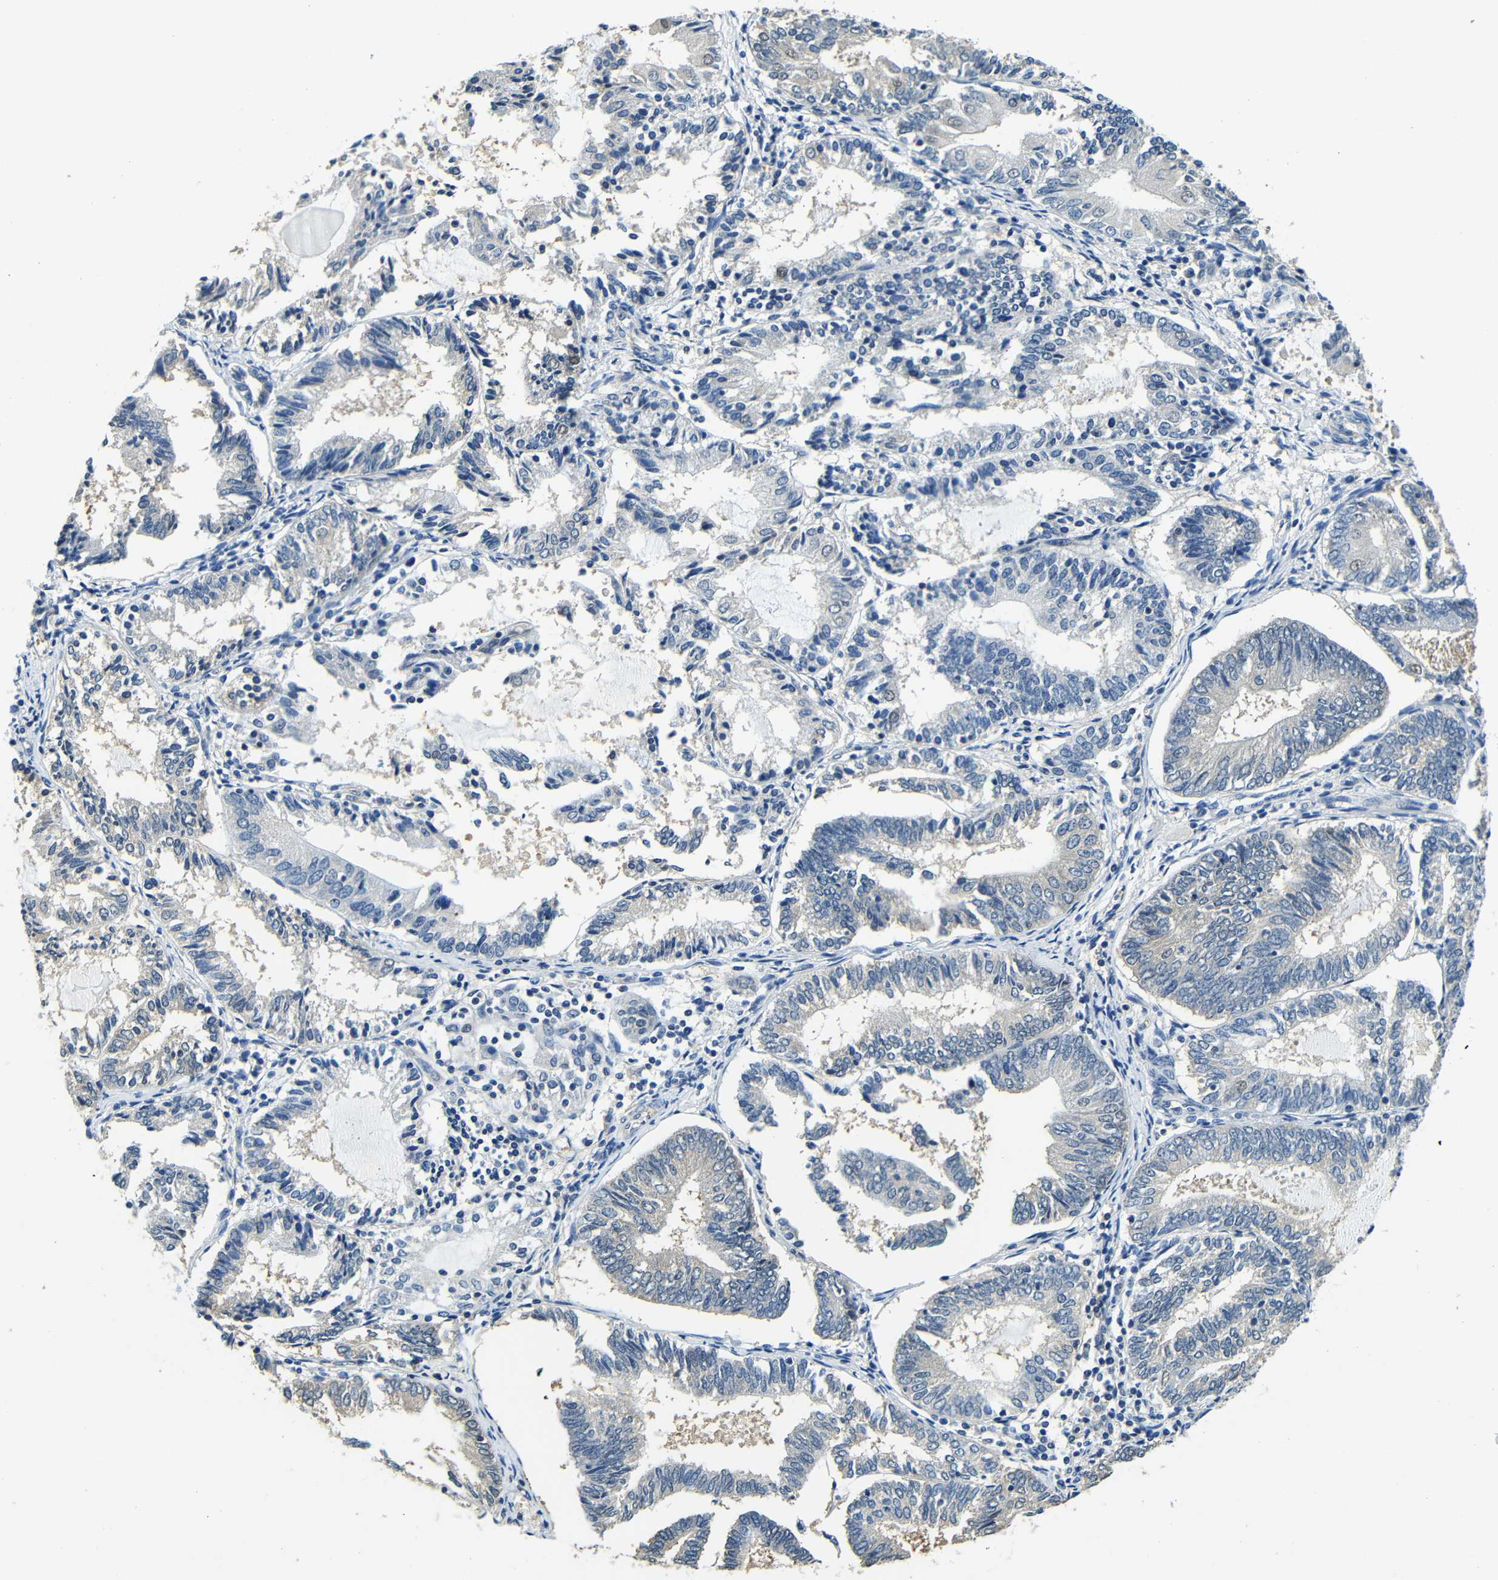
{"staining": {"intensity": "negative", "quantity": "none", "location": "none"}, "tissue": "endometrial cancer", "cell_type": "Tumor cells", "image_type": "cancer", "snomed": [{"axis": "morphology", "description": "Adenocarcinoma, NOS"}, {"axis": "topography", "description": "Endometrium"}], "caption": "Image shows no protein positivity in tumor cells of endometrial adenocarcinoma tissue.", "gene": "ADAP1", "patient": {"sex": "female", "age": 81}}